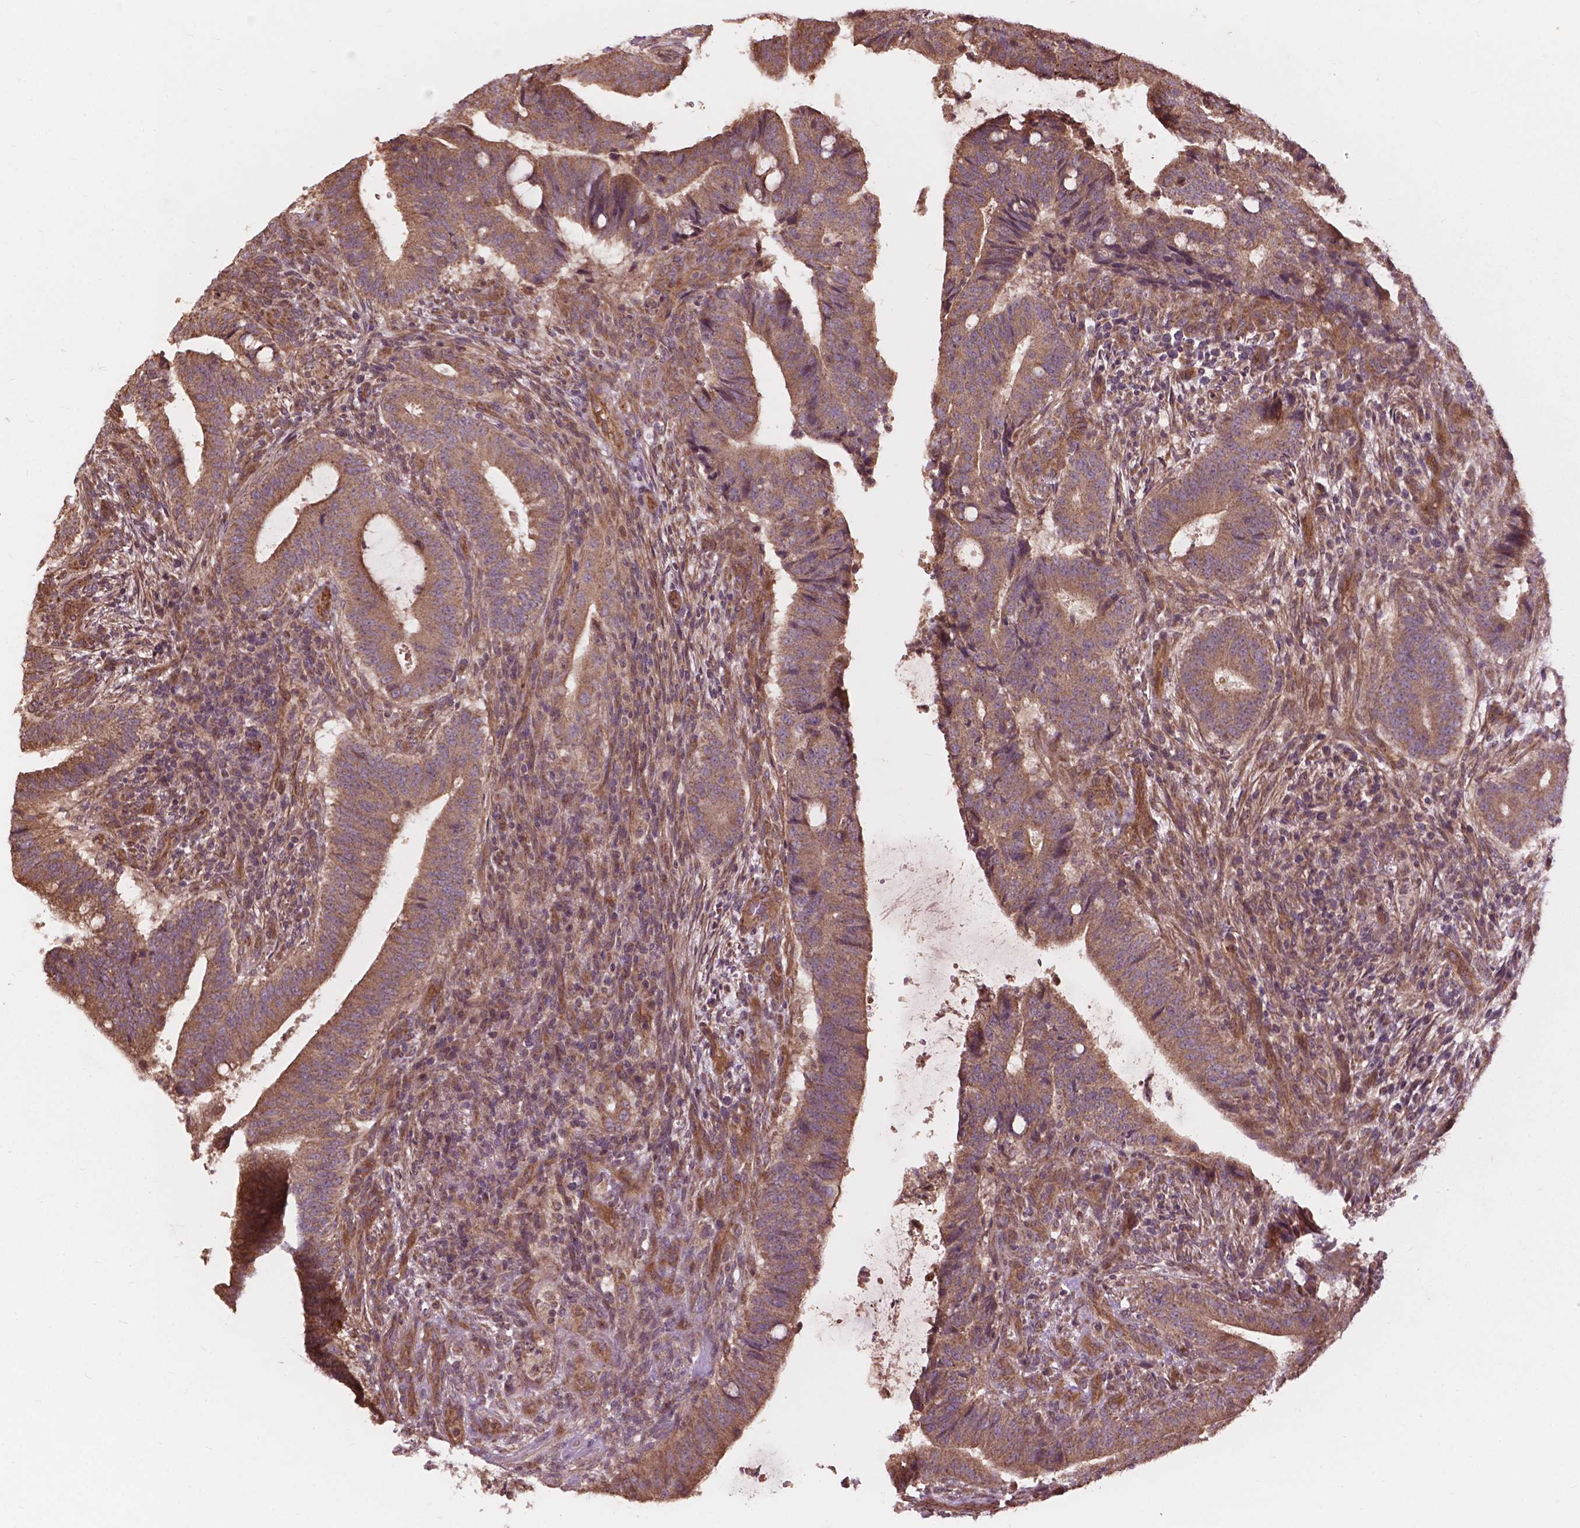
{"staining": {"intensity": "moderate", "quantity": ">75%", "location": "cytoplasmic/membranous"}, "tissue": "colorectal cancer", "cell_type": "Tumor cells", "image_type": "cancer", "snomed": [{"axis": "morphology", "description": "Adenocarcinoma, NOS"}, {"axis": "topography", "description": "Colon"}], "caption": "Immunohistochemical staining of human colorectal adenocarcinoma shows moderate cytoplasmic/membranous protein positivity in about >75% of tumor cells. (IHC, brightfield microscopy, high magnification).", "gene": "CDC42BPA", "patient": {"sex": "female", "age": 43}}